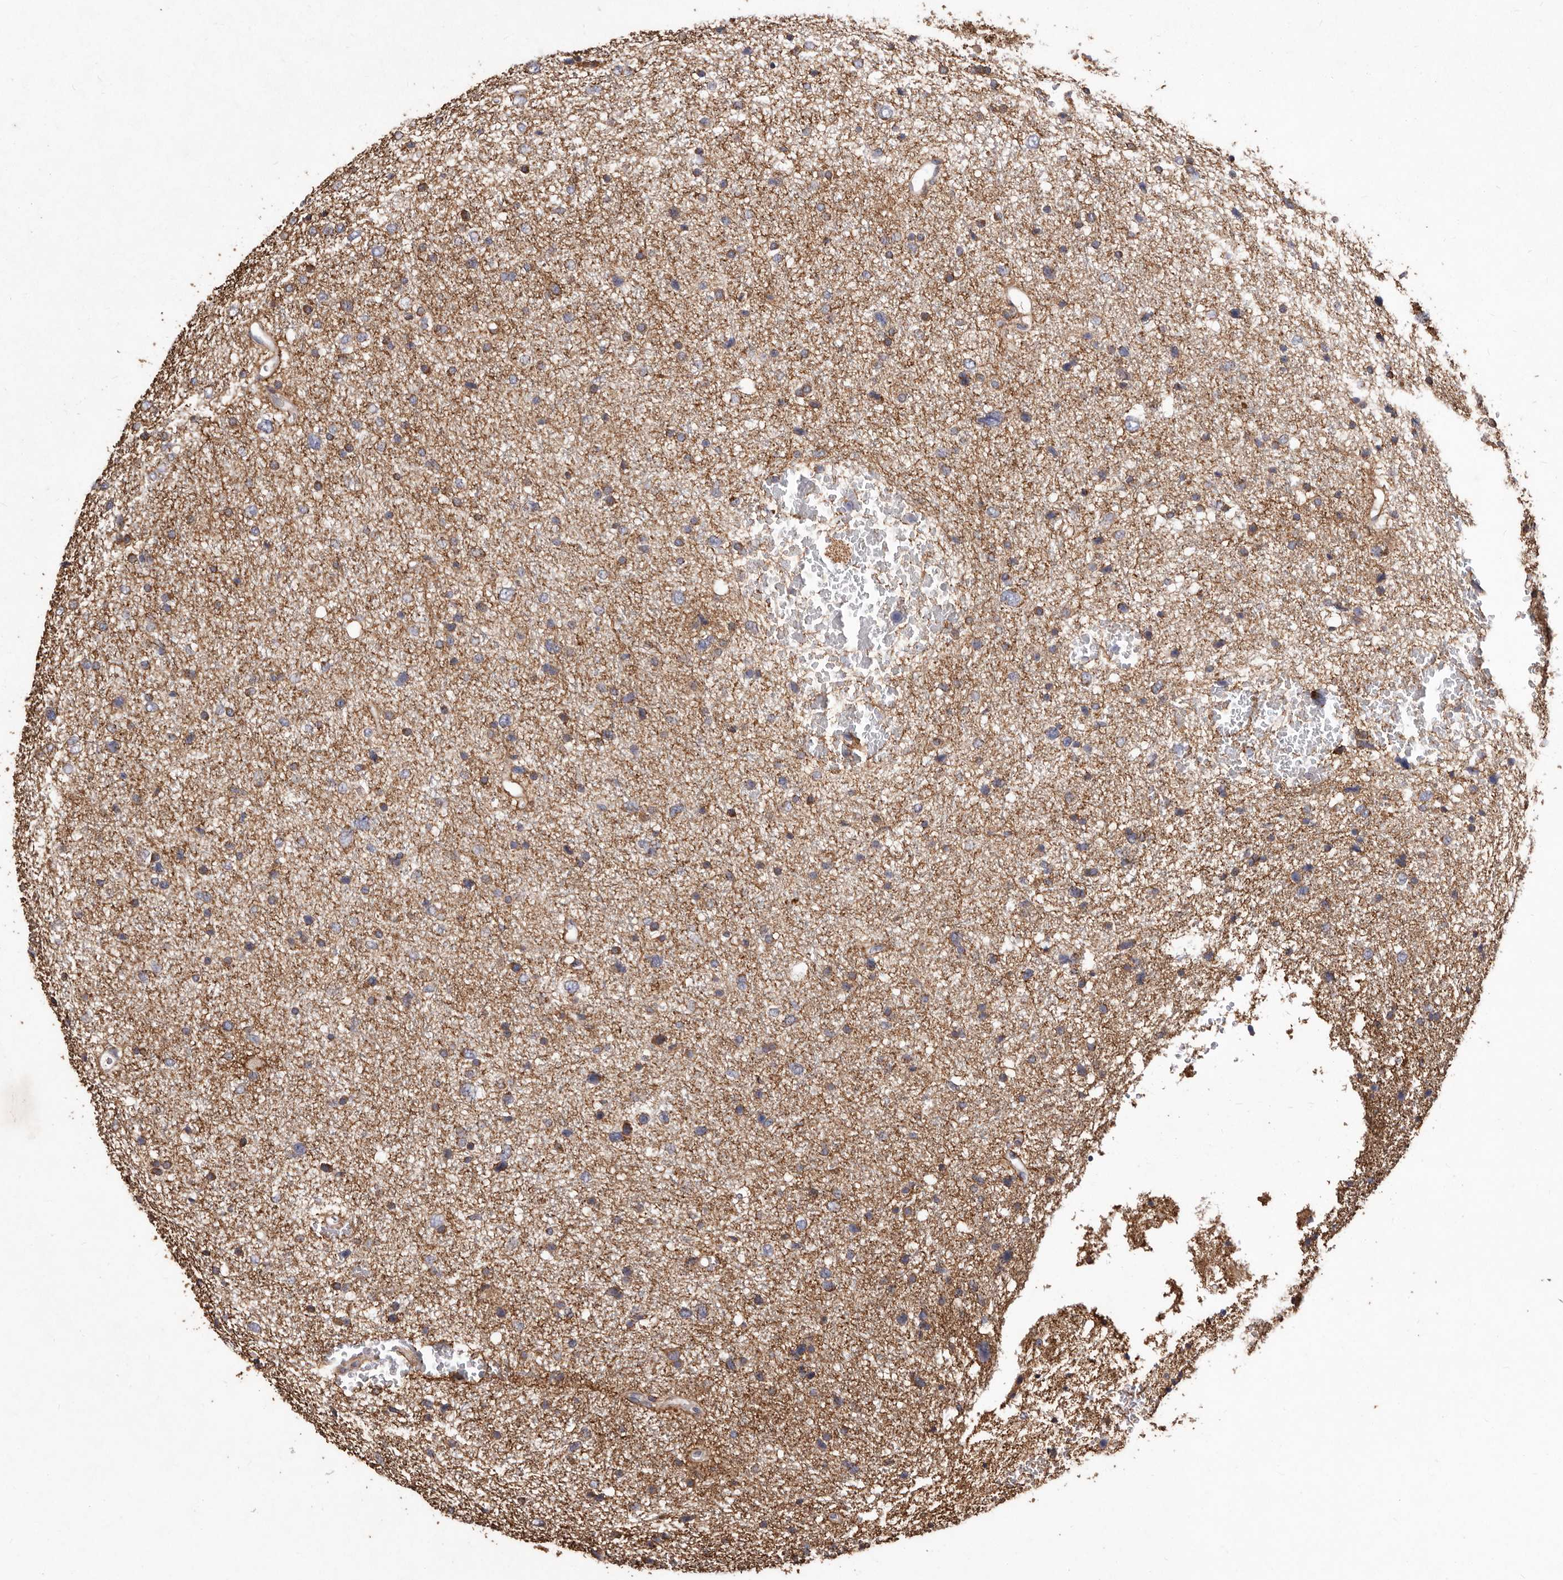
{"staining": {"intensity": "moderate", "quantity": "<25%", "location": "cytoplasmic/membranous"}, "tissue": "glioma", "cell_type": "Tumor cells", "image_type": "cancer", "snomed": [{"axis": "morphology", "description": "Glioma, malignant, Low grade"}, {"axis": "topography", "description": "Brain"}], "caption": "This micrograph reveals malignant glioma (low-grade) stained with IHC to label a protein in brown. The cytoplasmic/membranous of tumor cells show moderate positivity for the protein. Nuclei are counter-stained blue.", "gene": "STEAP2", "patient": {"sex": "female", "age": 37}}